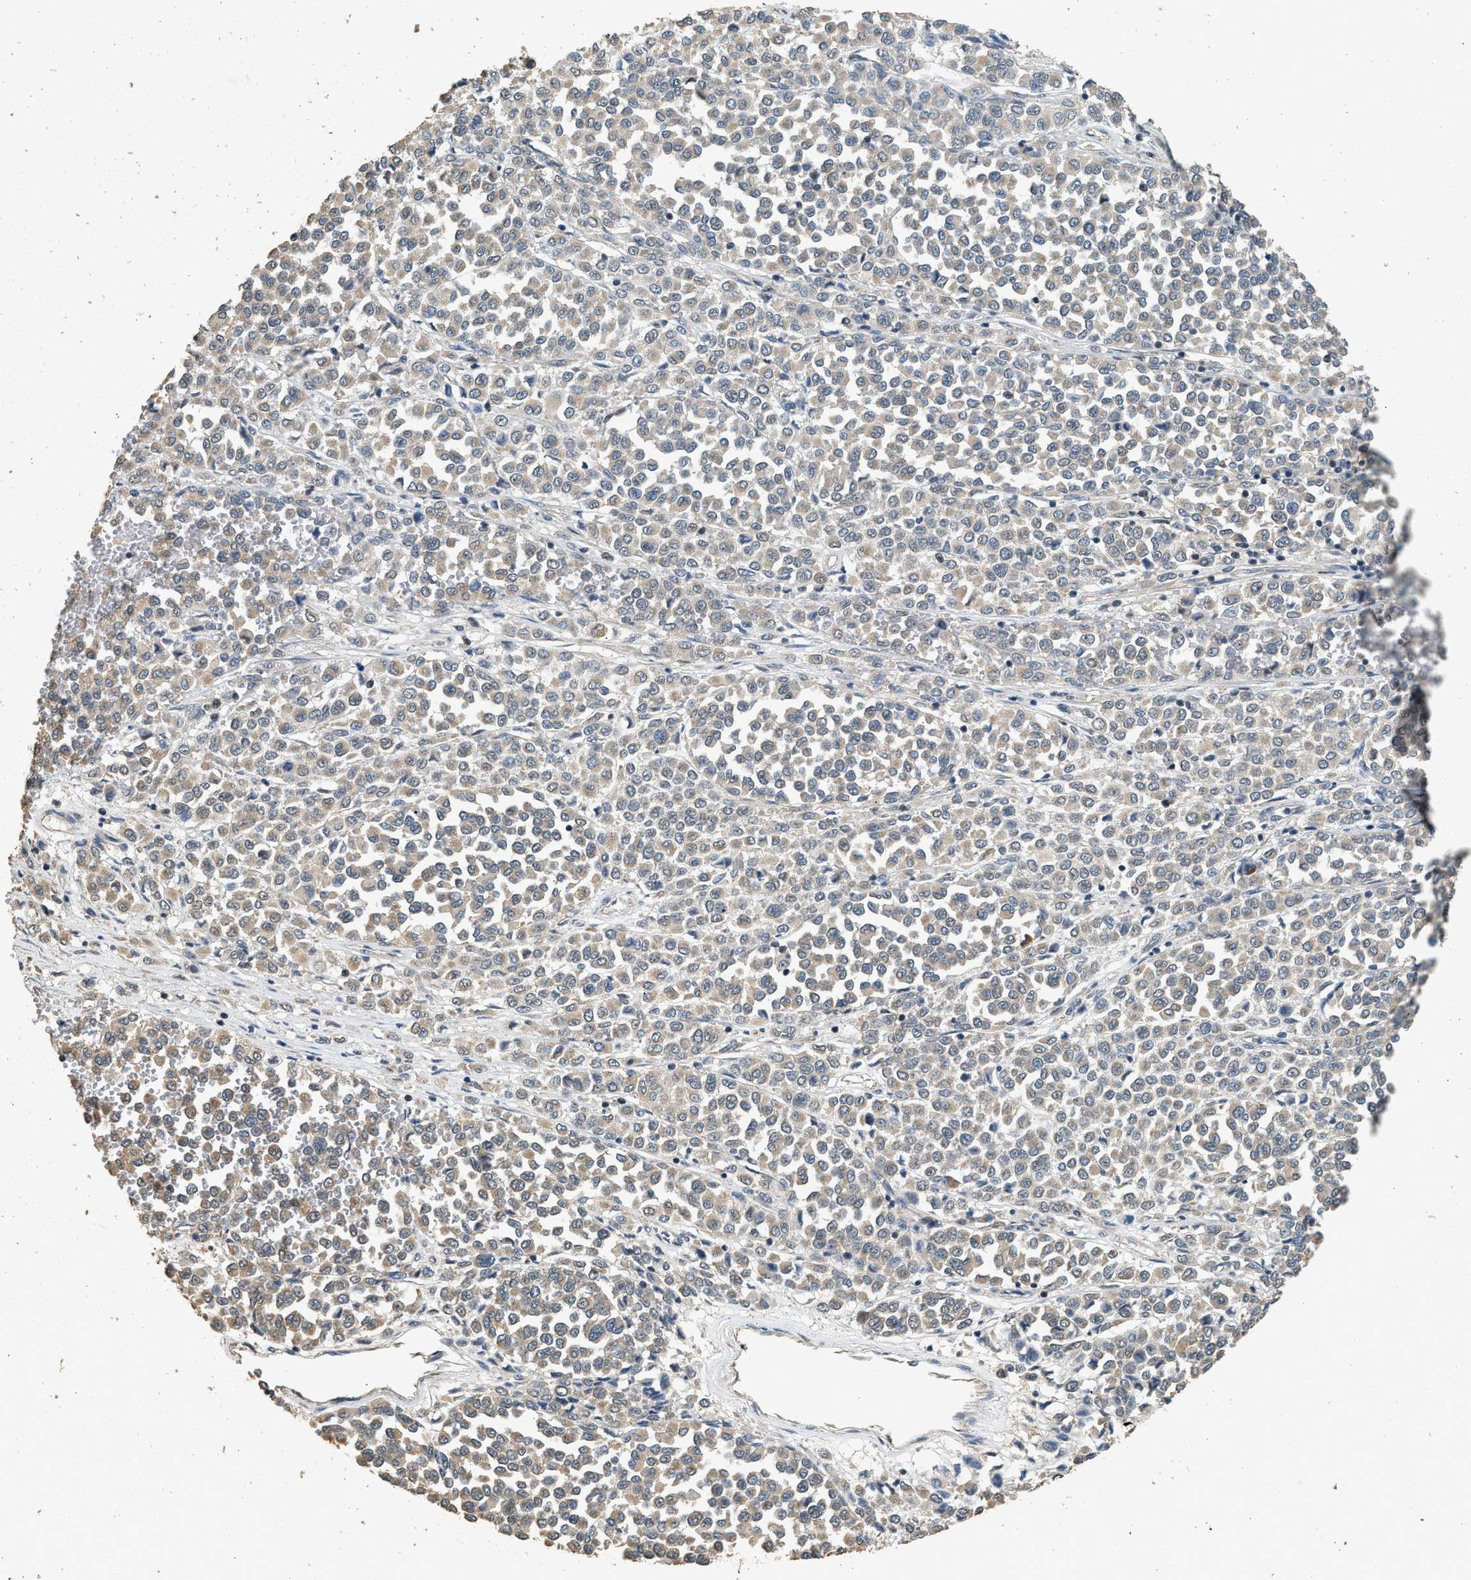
{"staining": {"intensity": "negative", "quantity": "none", "location": "none"}, "tissue": "melanoma", "cell_type": "Tumor cells", "image_type": "cancer", "snomed": [{"axis": "morphology", "description": "Malignant melanoma, Metastatic site"}, {"axis": "topography", "description": "Pancreas"}], "caption": "This is an immunohistochemistry (IHC) histopathology image of melanoma. There is no staining in tumor cells.", "gene": "PCLO", "patient": {"sex": "female", "age": 30}}